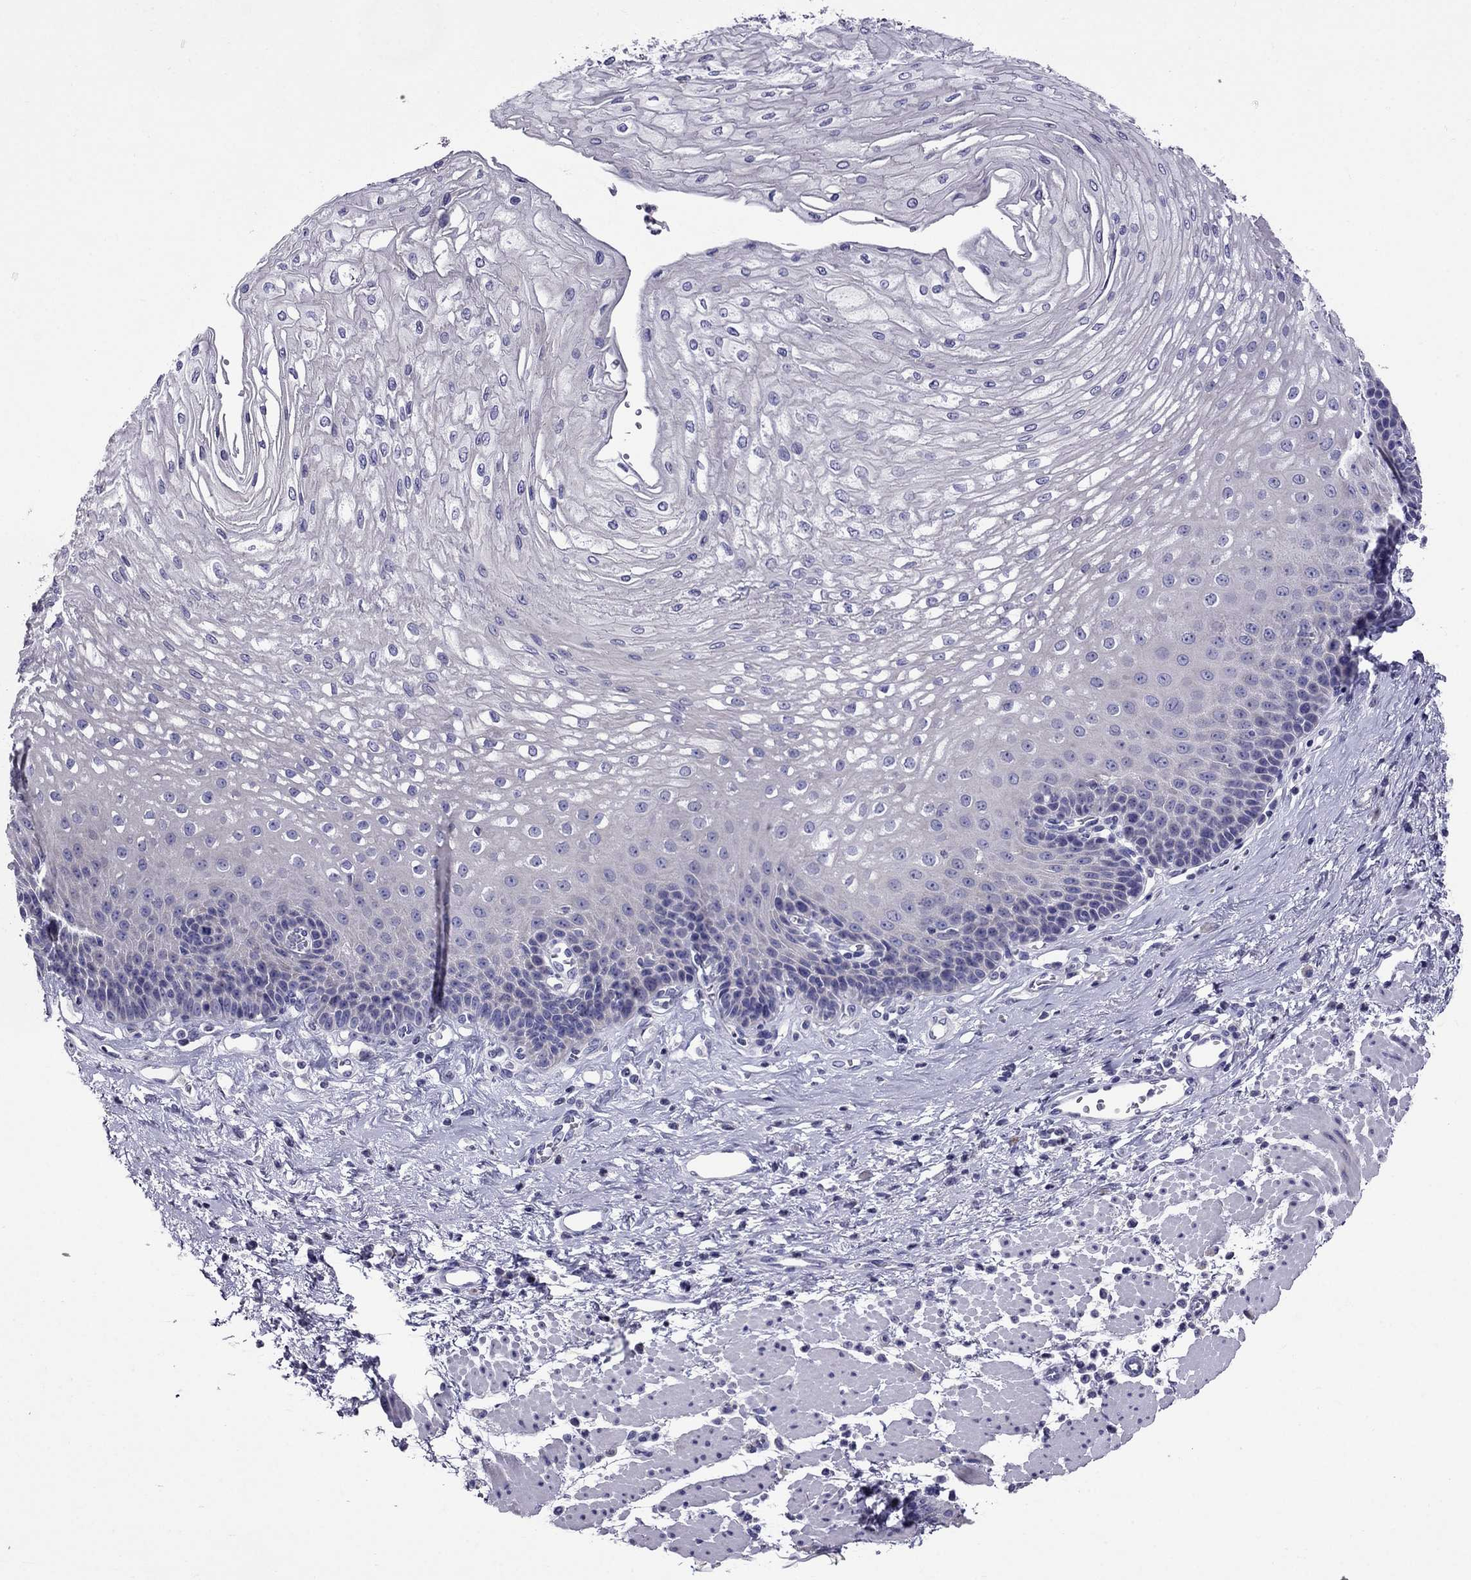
{"staining": {"intensity": "negative", "quantity": "none", "location": "none"}, "tissue": "esophagus", "cell_type": "Squamous epithelial cells", "image_type": "normal", "snomed": [{"axis": "morphology", "description": "Normal tissue, NOS"}, {"axis": "topography", "description": "Esophagus"}], "caption": "The photomicrograph reveals no significant positivity in squamous epithelial cells of esophagus.", "gene": "OXCT2", "patient": {"sex": "female", "age": 62}}